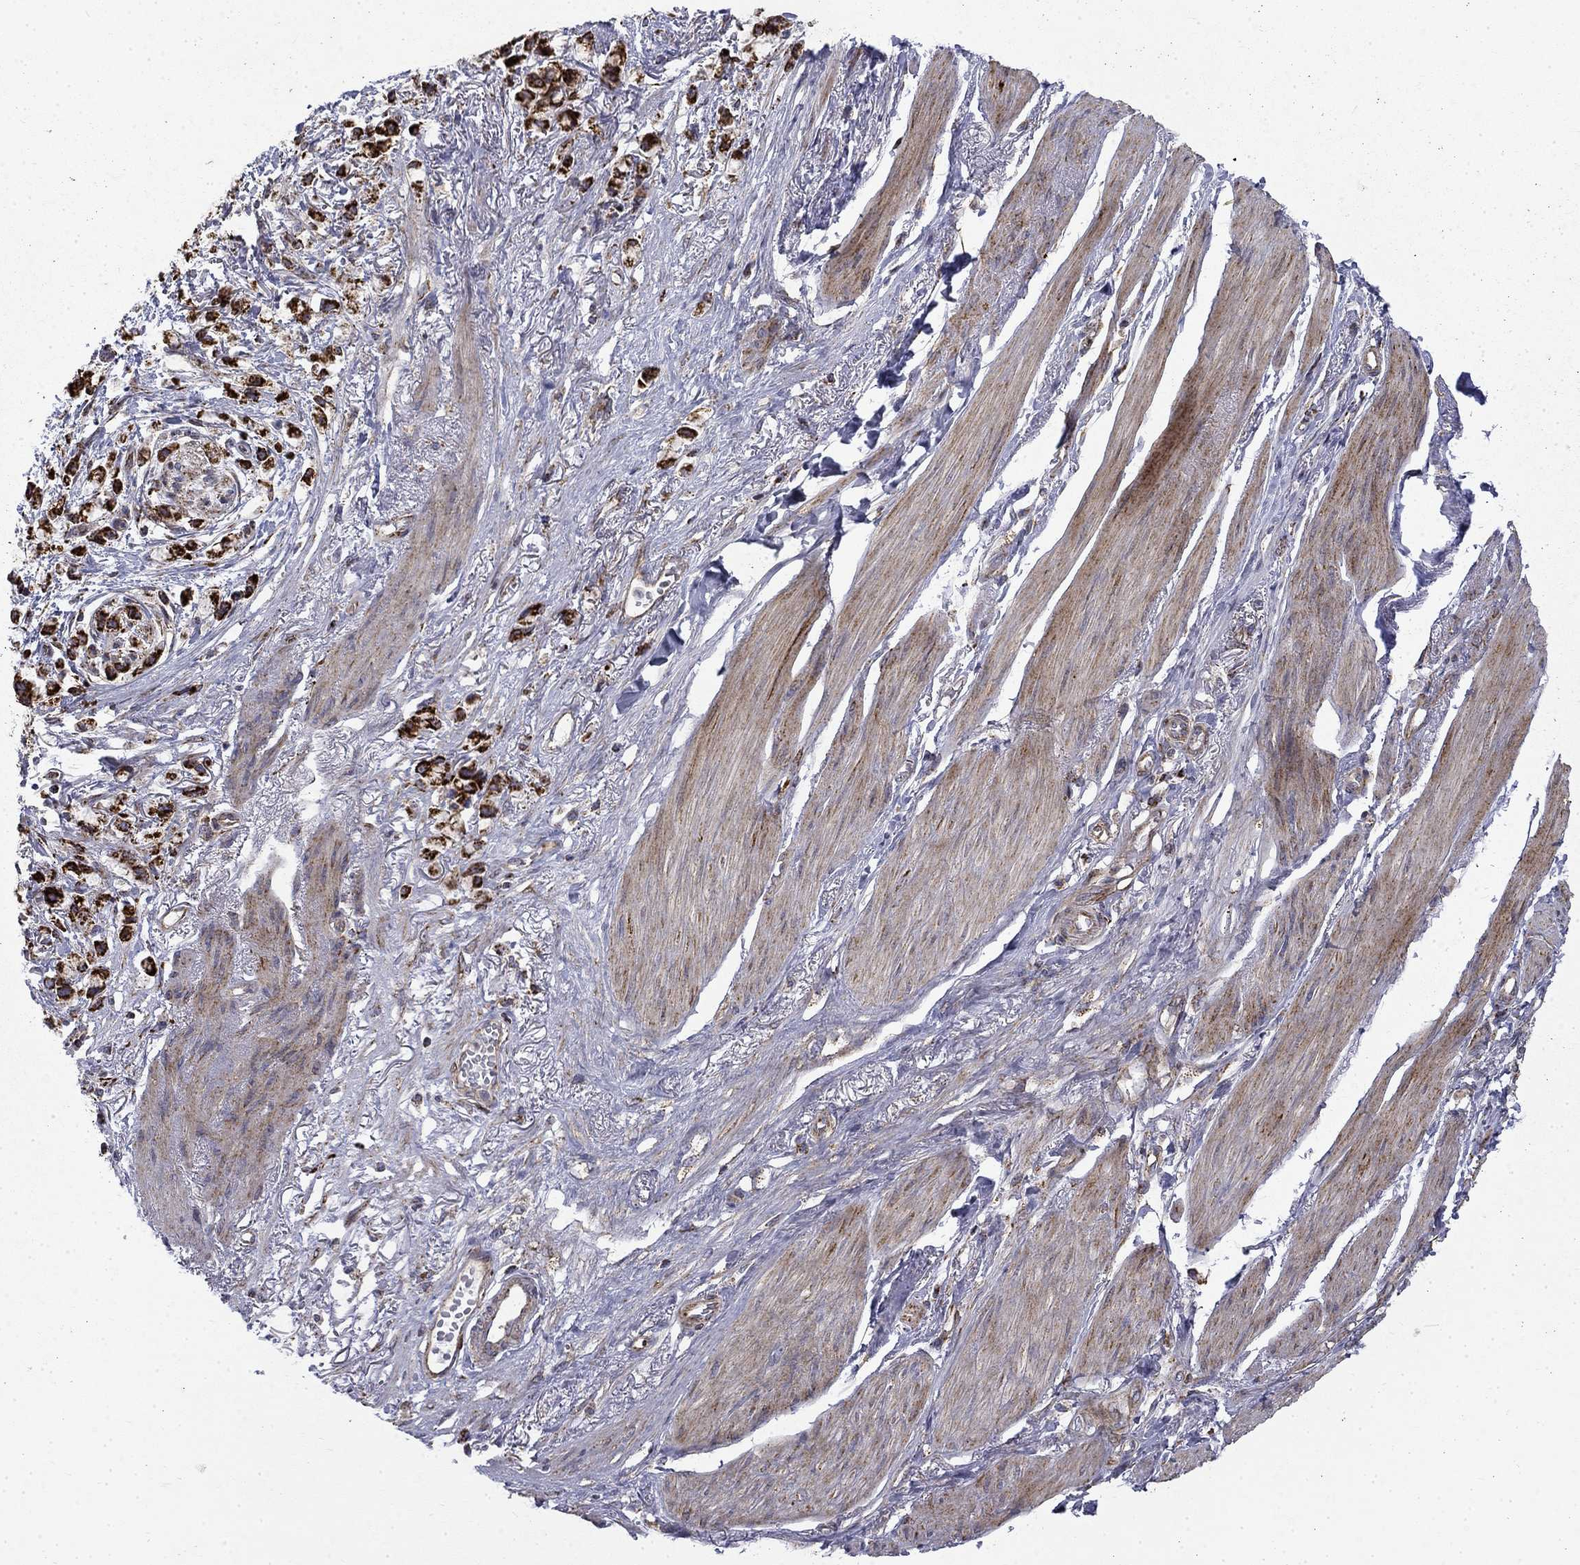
{"staining": {"intensity": "strong", "quantity": ">75%", "location": "cytoplasmic/membranous"}, "tissue": "stomach cancer", "cell_type": "Tumor cells", "image_type": "cancer", "snomed": [{"axis": "morphology", "description": "Adenocarcinoma, NOS"}, {"axis": "topography", "description": "Stomach"}], "caption": "Strong cytoplasmic/membranous protein positivity is appreciated in about >75% of tumor cells in stomach cancer (adenocarcinoma).", "gene": "PCBP3", "patient": {"sex": "female", "age": 81}}